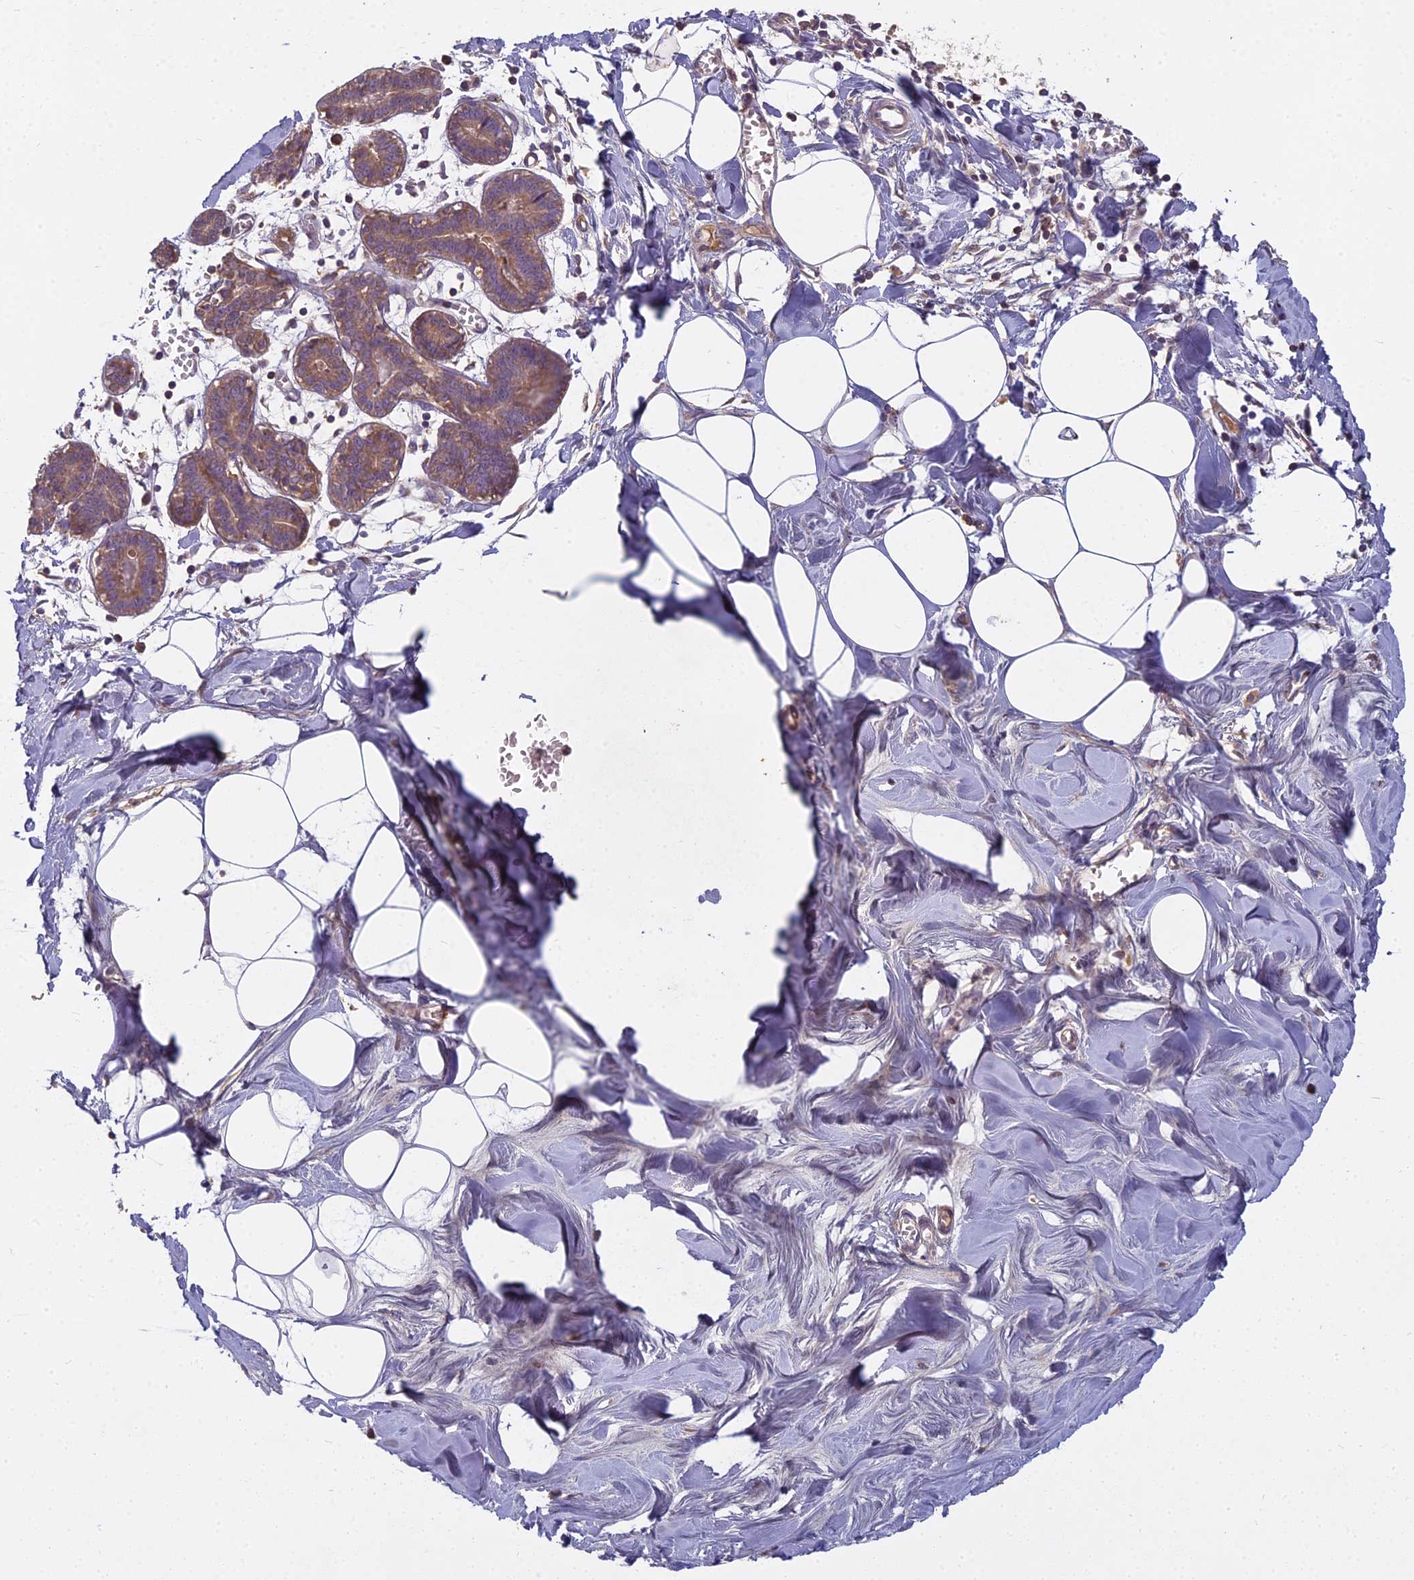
{"staining": {"intensity": "negative", "quantity": "none", "location": "none"}, "tissue": "breast", "cell_type": "Adipocytes", "image_type": "normal", "snomed": [{"axis": "morphology", "description": "Normal tissue, NOS"}, {"axis": "topography", "description": "Breast"}], "caption": "DAB immunohistochemical staining of normal breast reveals no significant expression in adipocytes.", "gene": "CCDC167", "patient": {"sex": "female", "age": 27}}